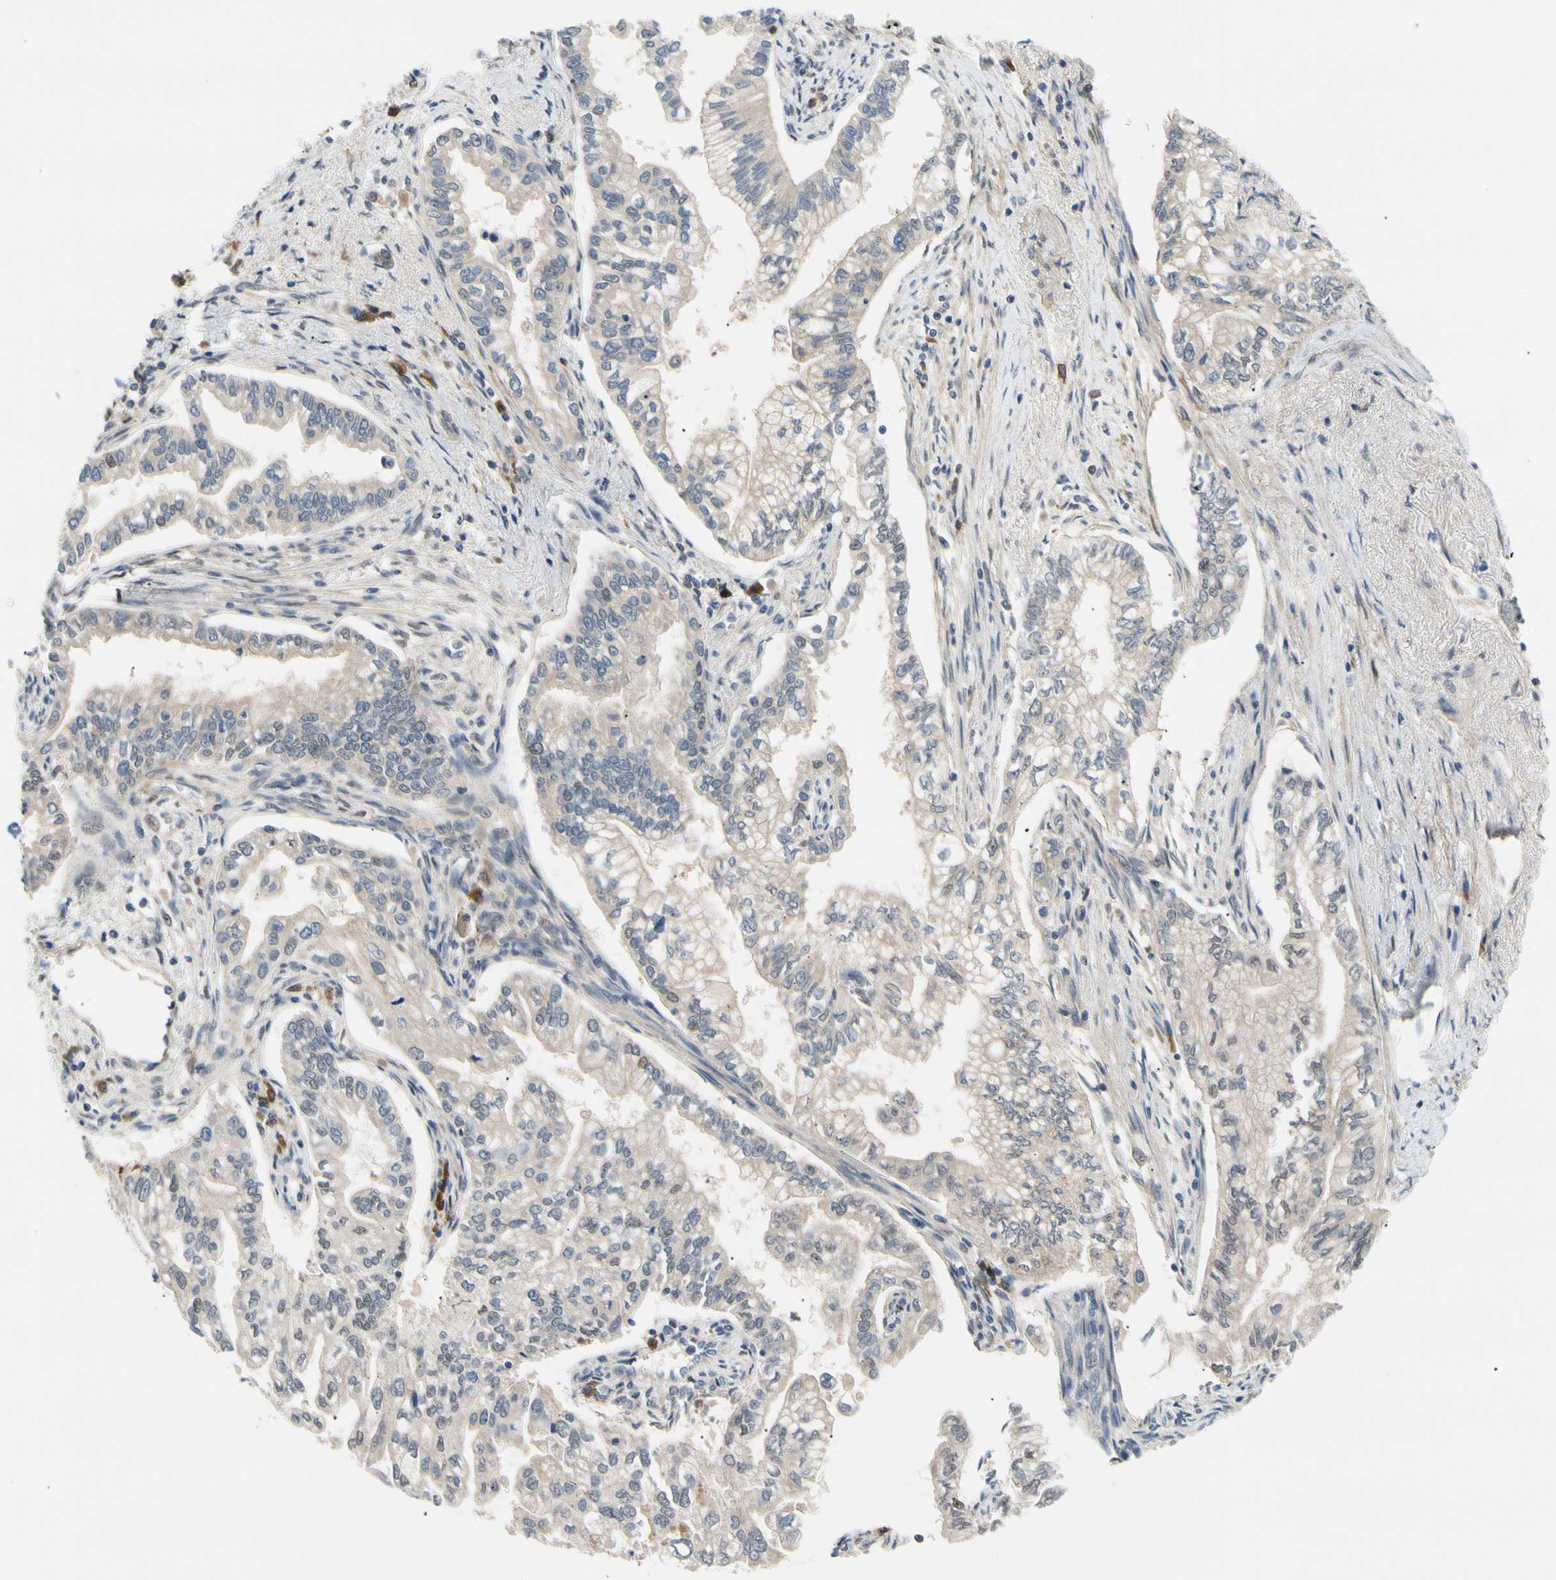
{"staining": {"intensity": "weak", "quantity": "<25%", "location": "cytoplasmic/membranous"}, "tissue": "pancreatic cancer", "cell_type": "Tumor cells", "image_type": "cancer", "snomed": [{"axis": "morphology", "description": "Normal tissue, NOS"}, {"axis": "topography", "description": "Pancreas"}], "caption": "Immunohistochemistry (IHC) micrograph of neoplastic tissue: pancreatic cancer stained with DAB shows no significant protein positivity in tumor cells. Nuclei are stained in blue.", "gene": "SEC23B", "patient": {"sex": "male", "age": 42}}